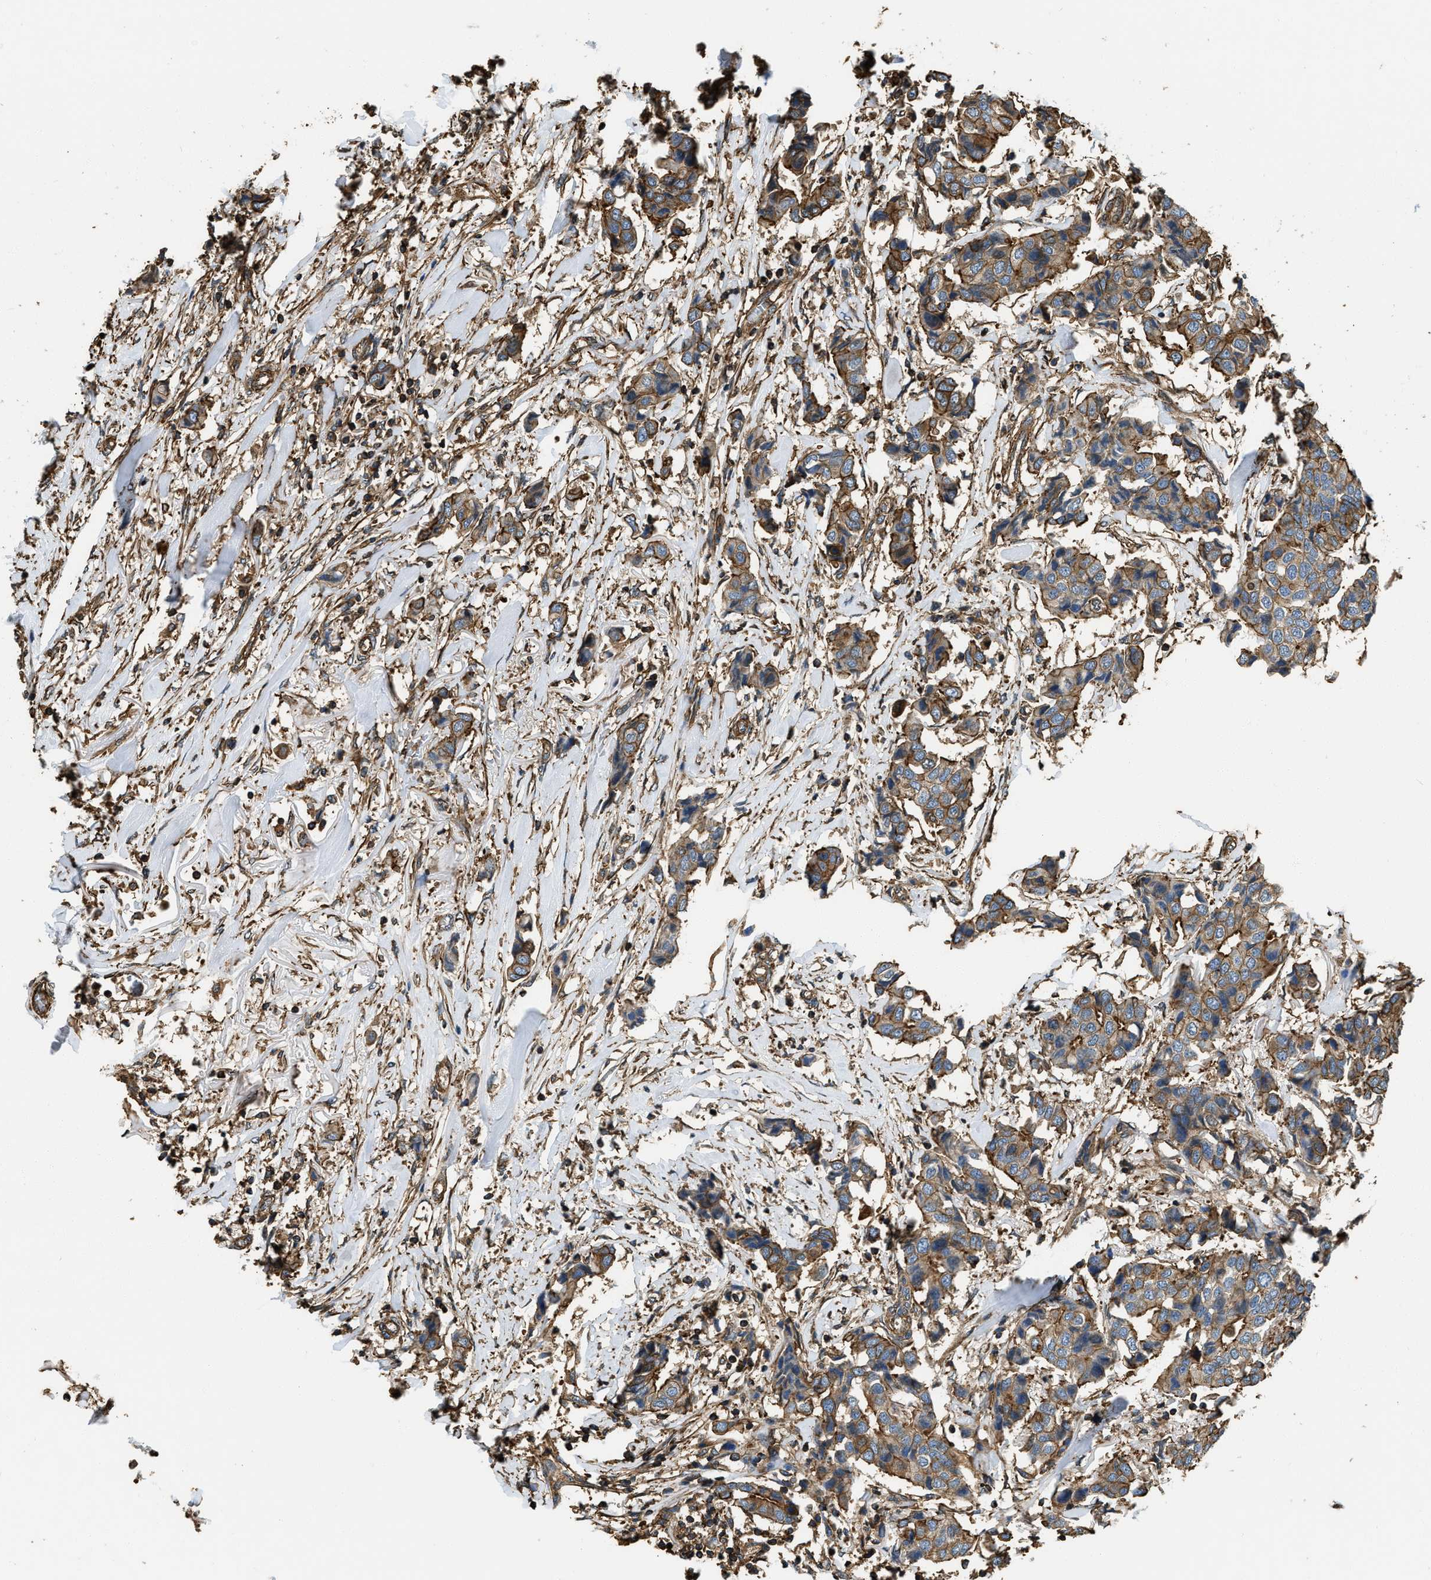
{"staining": {"intensity": "moderate", "quantity": ">75%", "location": "cytoplasmic/membranous"}, "tissue": "breast cancer", "cell_type": "Tumor cells", "image_type": "cancer", "snomed": [{"axis": "morphology", "description": "Duct carcinoma"}, {"axis": "topography", "description": "Breast"}], "caption": "A medium amount of moderate cytoplasmic/membranous positivity is identified in approximately >75% of tumor cells in intraductal carcinoma (breast) tissue. Nuclei are stained in blue.", "gene": "YARS1", "patient": {"sex": "female", "age": 80}}